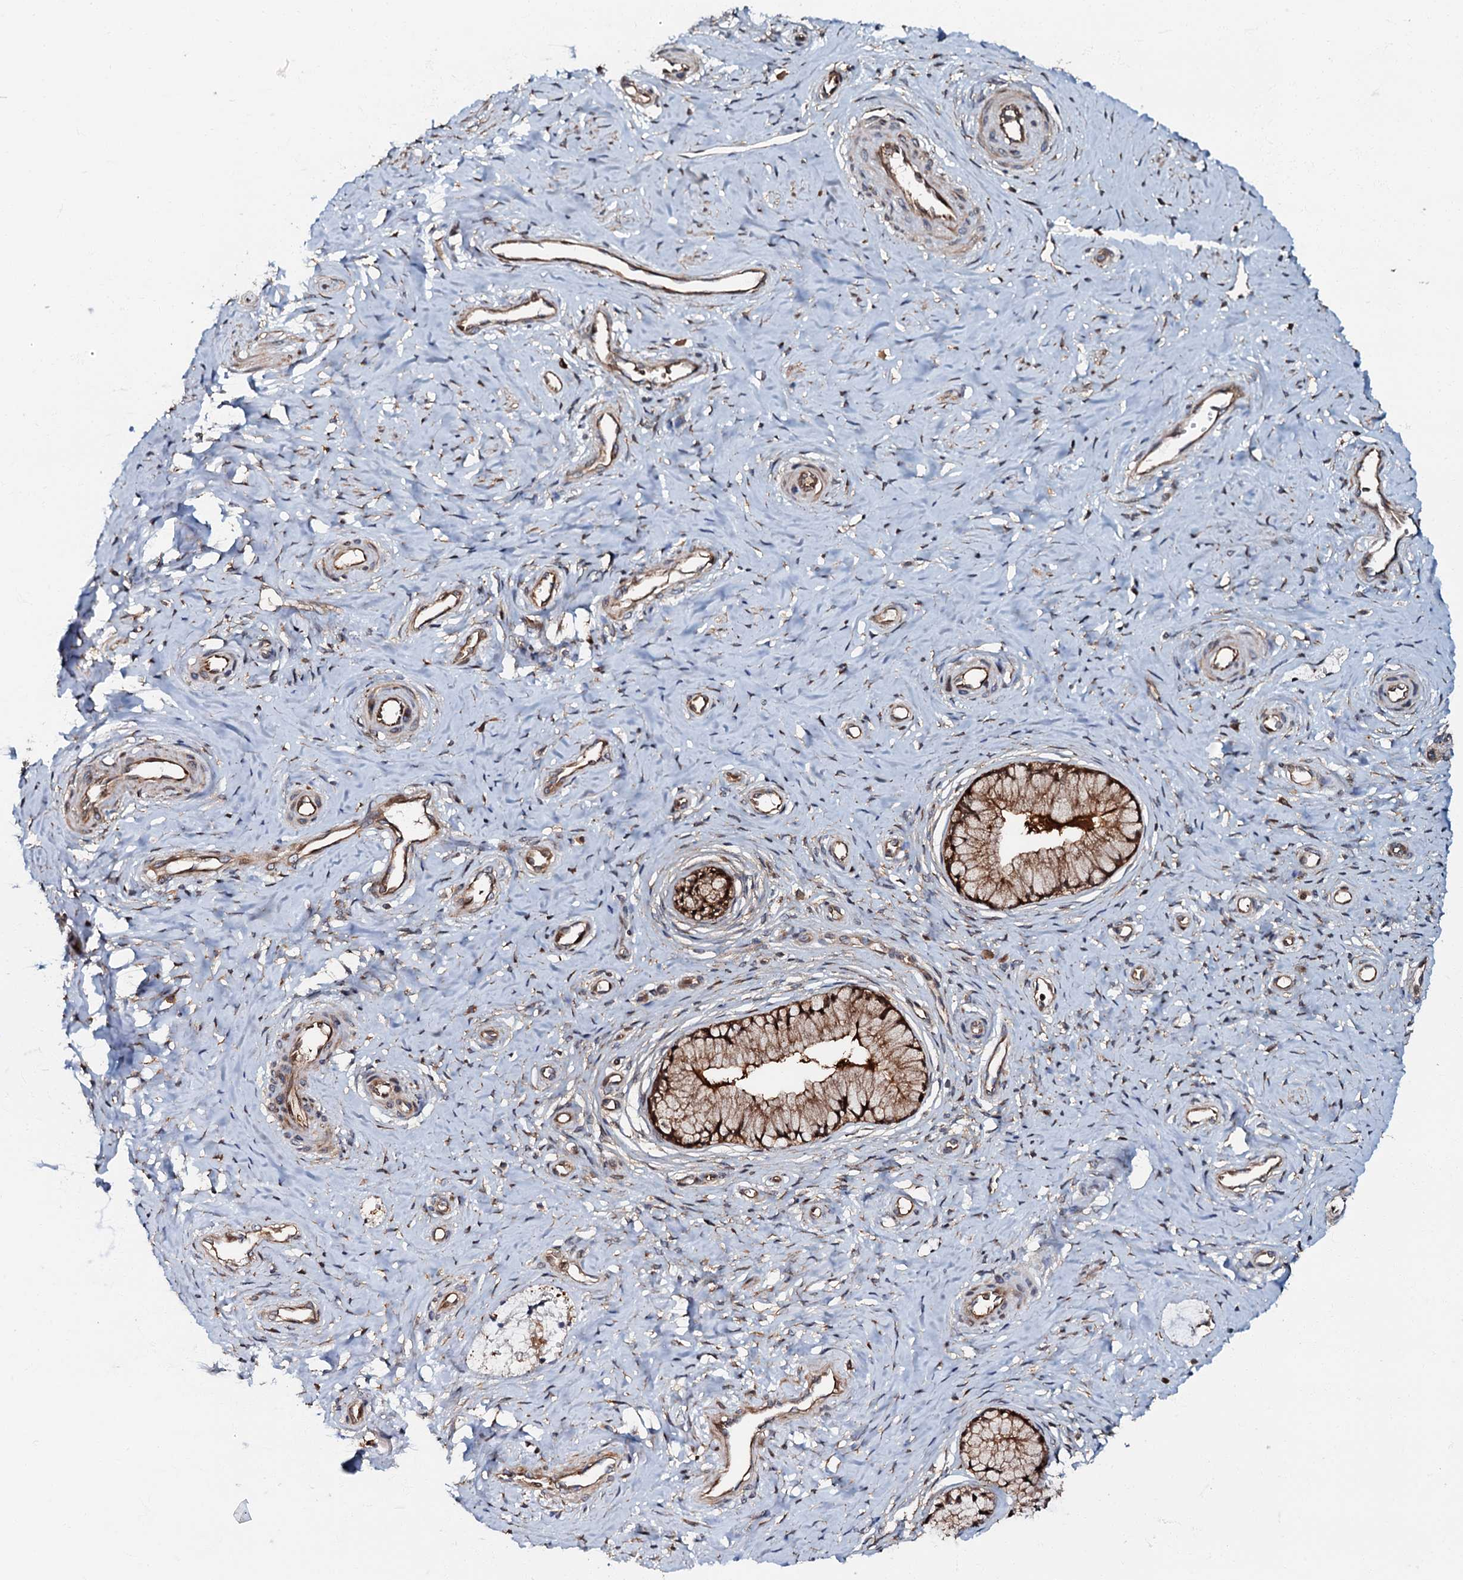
{"staining": {"intensity": "strong", "quantity": ">75%", "location": "cytoplasmic/membranous"}, "tissue": "cervix", "cell_type": "Glandular cells", "image_type": "normal", "snomed": [{"axis": "morphology", "description": "Normal tissue, NOS"}, {"axis": "topography", "description": "Cervix"}], "caption": "Protein expression analysis of normal human cervix reveals strong cytoplasmic/membranous staining in about >75% of glandular cells. The protein is shown in brown color, while the nuclei are stained blue.", "gene": "OSBP", "patient": {"sex": "female", "age": 36}}